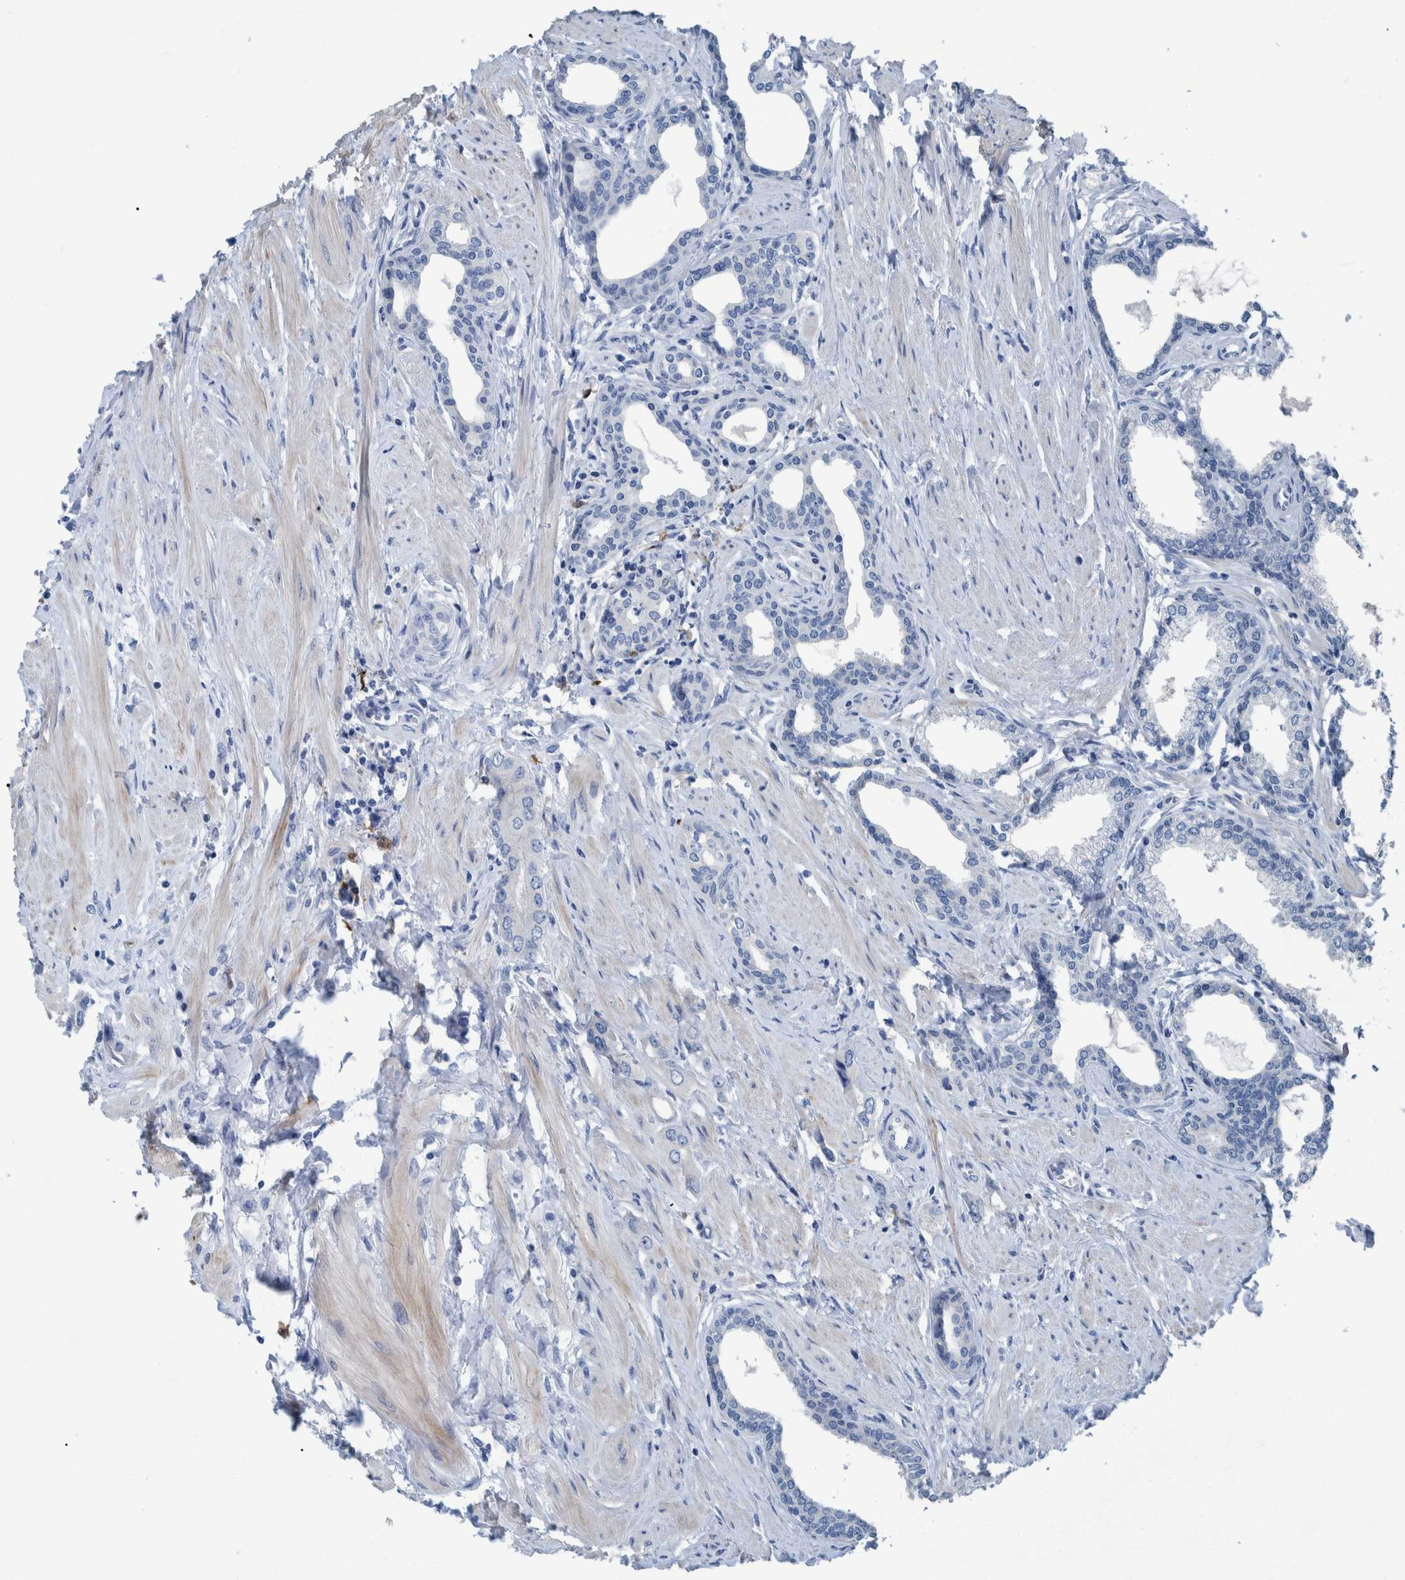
{"staining": {"intensity": "negative", "quantity": "none", "location": "none"}, "tissue": "prostate cancer", "cell_type": "Tumor cells", "image_type": "cancer", "snomed": [{"axis": "morphology", "description": "Adenocarcinoma, High grade"}, {"axis": "topography", "description": "Prostate"}], "caption": "IHC of prostate cancer demonstrates no expression in tumor cells.", "gene": "IDO1", "patient": {"sex": "male", "age": 52}}